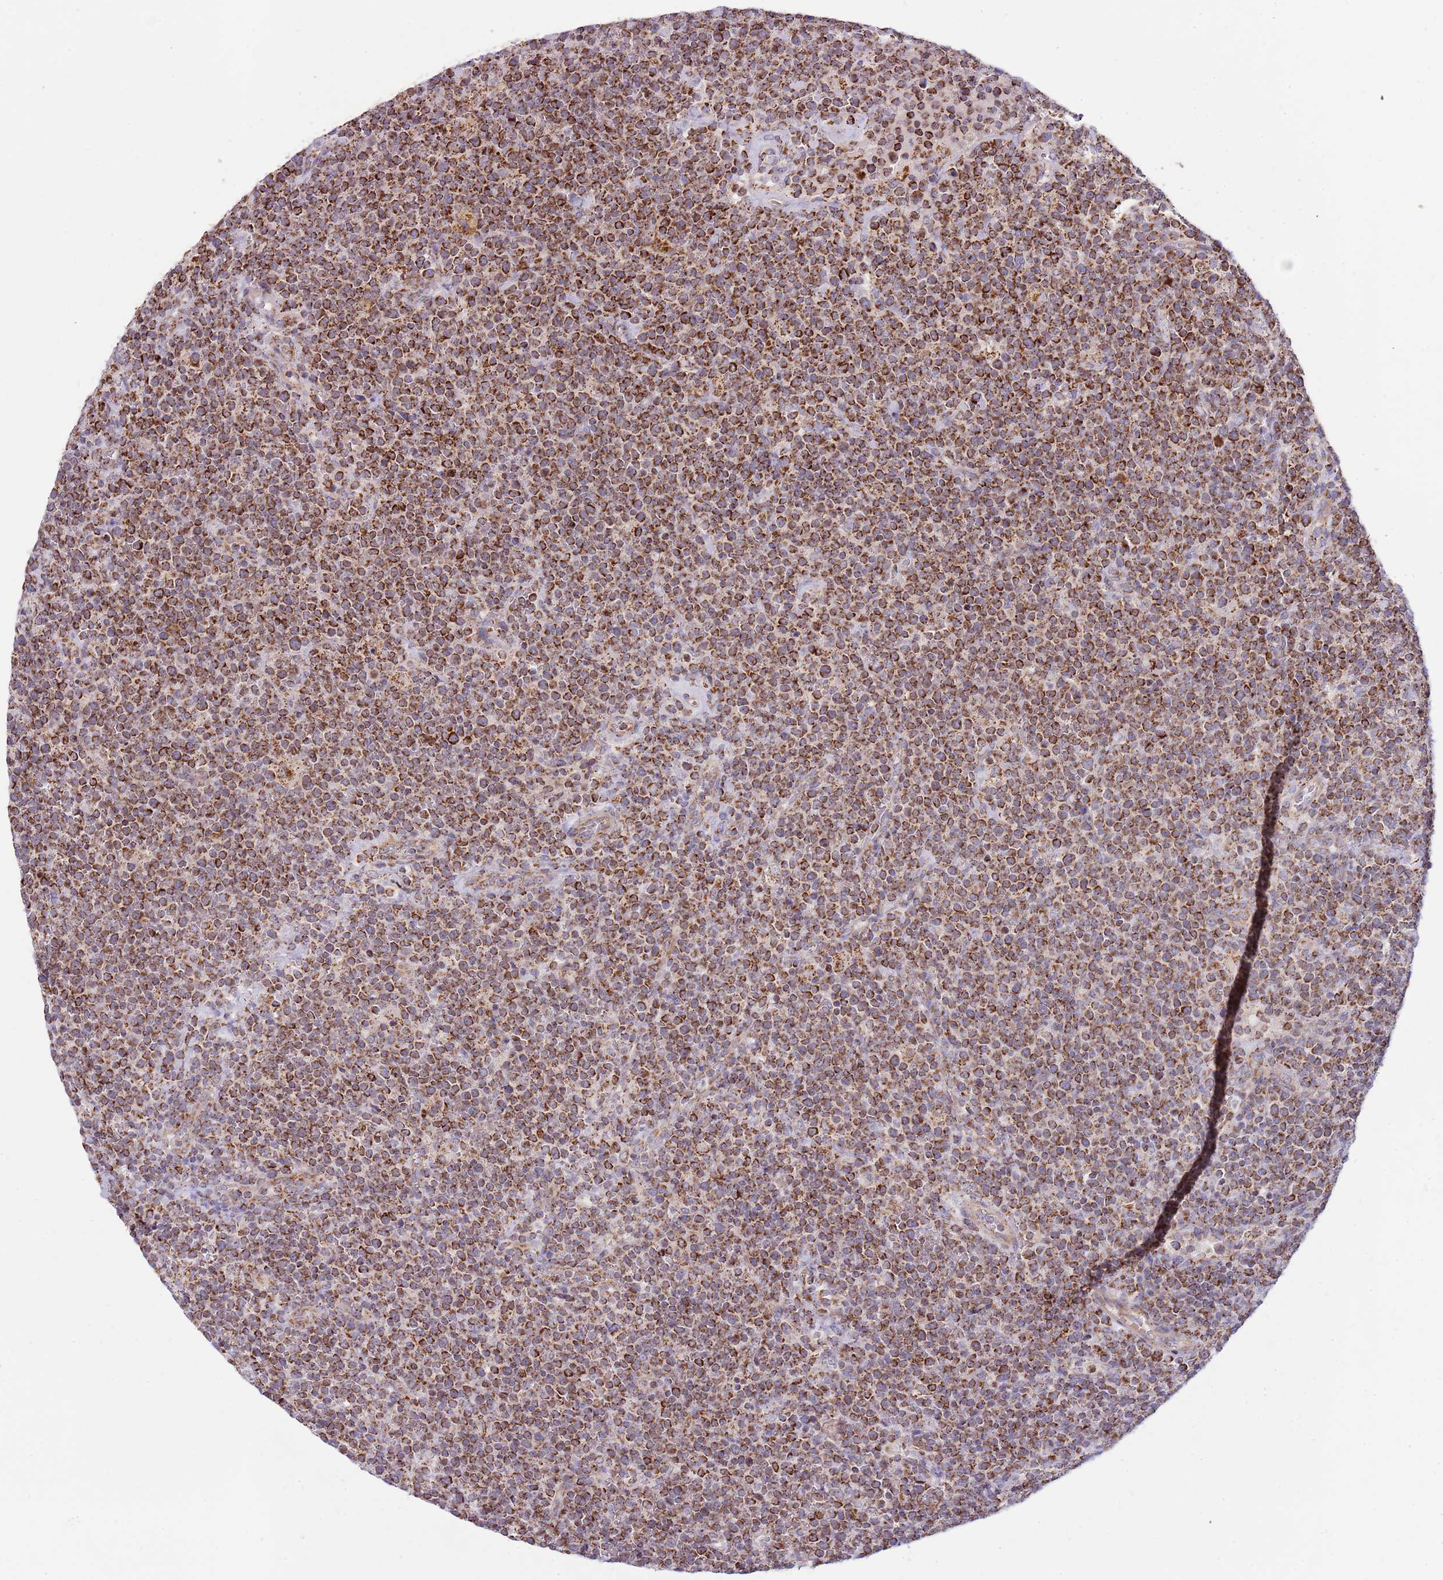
{"staining": {"intensity": "strong", "quantity": ">75%", "location": "cytoplasmic/membranous"}, "tissue": "lymphoma", "cell_type": "Tumor cells", "image_type": "cancer", "snomed": [{"axis": "morphology", "description": "Malignant lymphoma, non-Hodgkin's type, High grade"}, {"axis": "topography", "description": "Lymph node"}], "caption": "Protein staining shows strong cytoplasmic/membranous expression in about >75% of tumor cells in lymphoma. (Stains: DAB in brown, nuclei in blue, Microscopy: brightfield microscopy at high magnification).", "gene": "LHX6", "patient": {"sex": "male", "age": 61}}